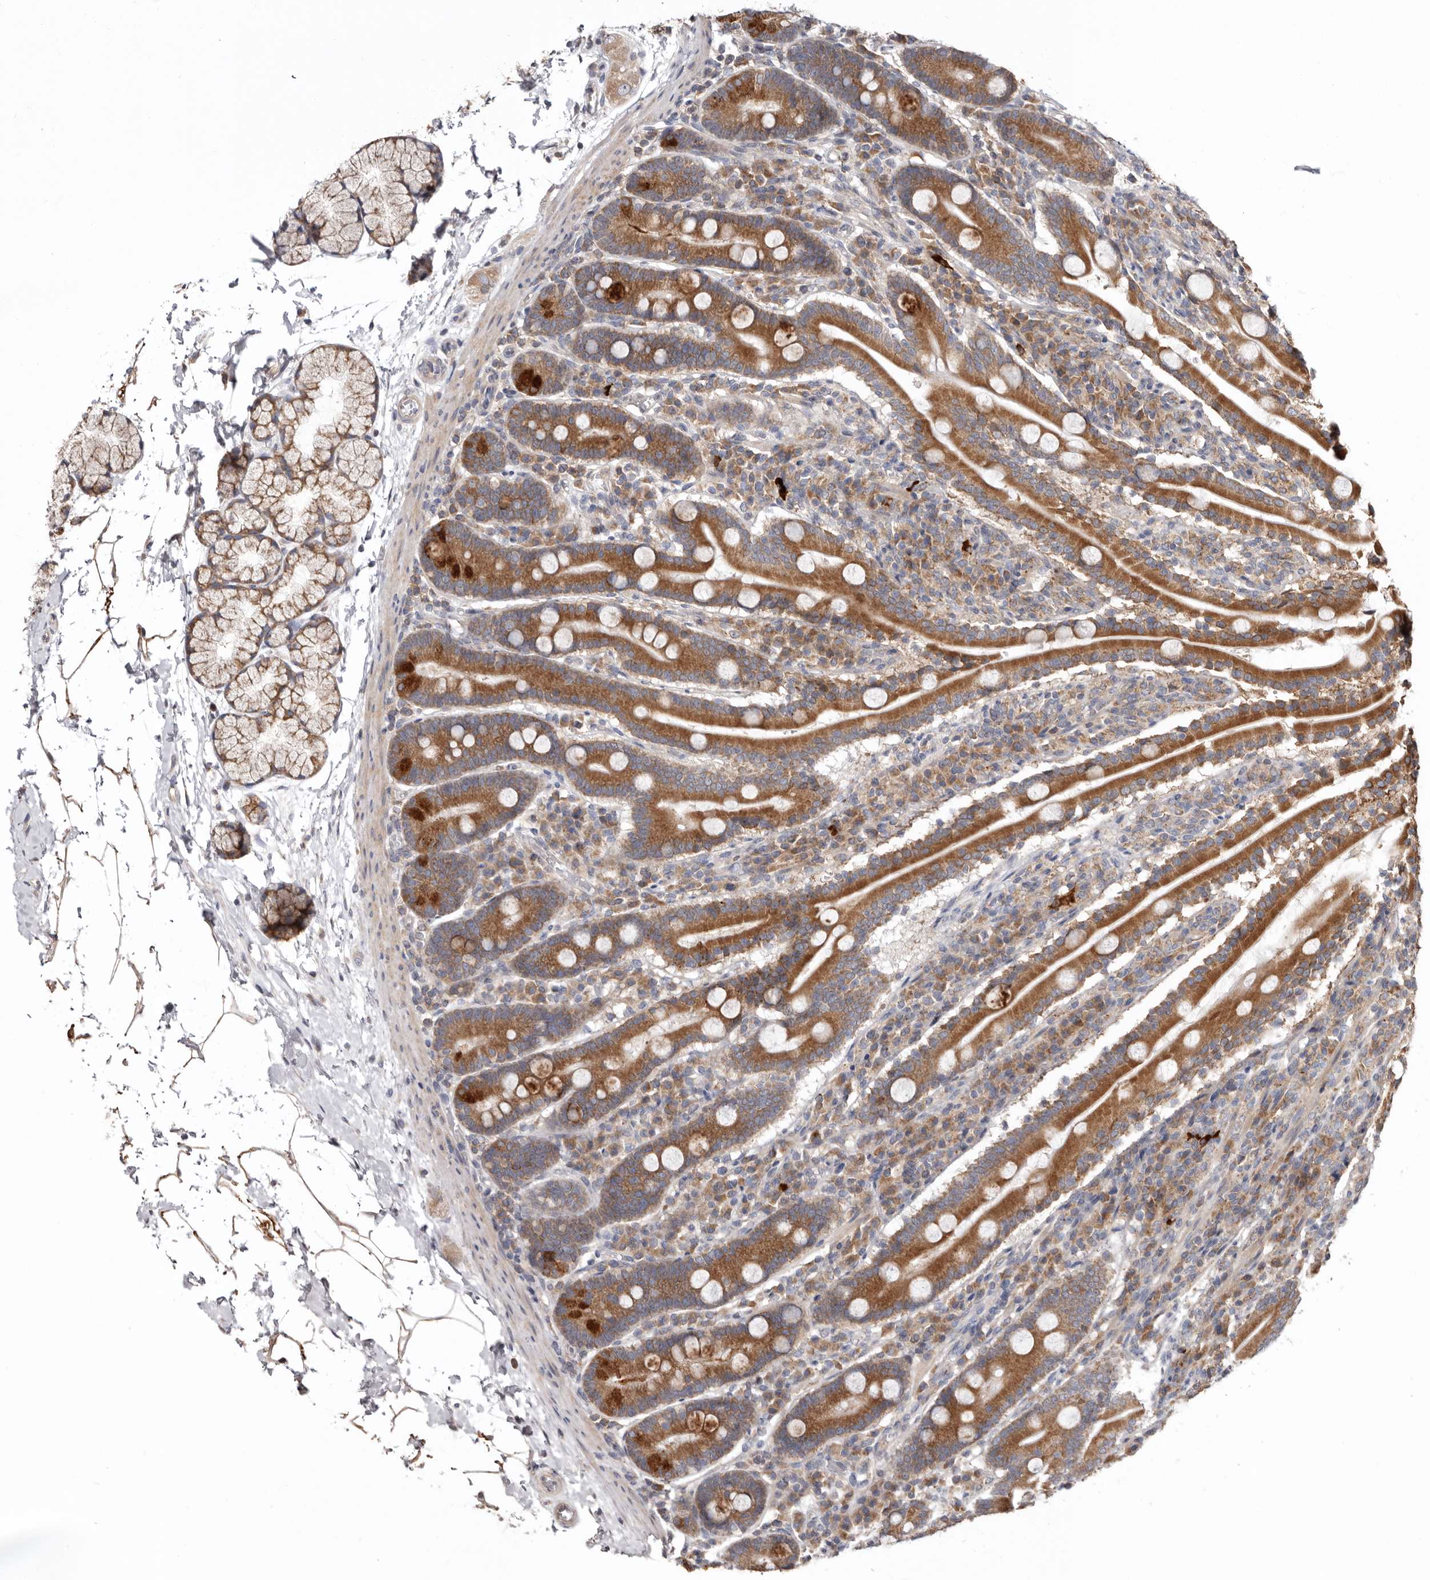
{"staining": {"intensity": "strong", "quantity": ">75%", "location": "cytoplasmic/membranous"}, "tissue": "duodenum", "cell_type": "Glandular cells", "image_type": "normal", "snomed": [{"axis": "morphology", "description": "Normal tissue, NOS"}, {"axis": "topography", "description": "Duodenum"}], "caption": "Immunohistochemical staining of normal human duodenum shows >75% levels of strong cytoplasmic/membranous protein positivity in about >75% of glandular cells.", "gene": "TMUB1", "patient": {"sex": "male", "age": 35}}